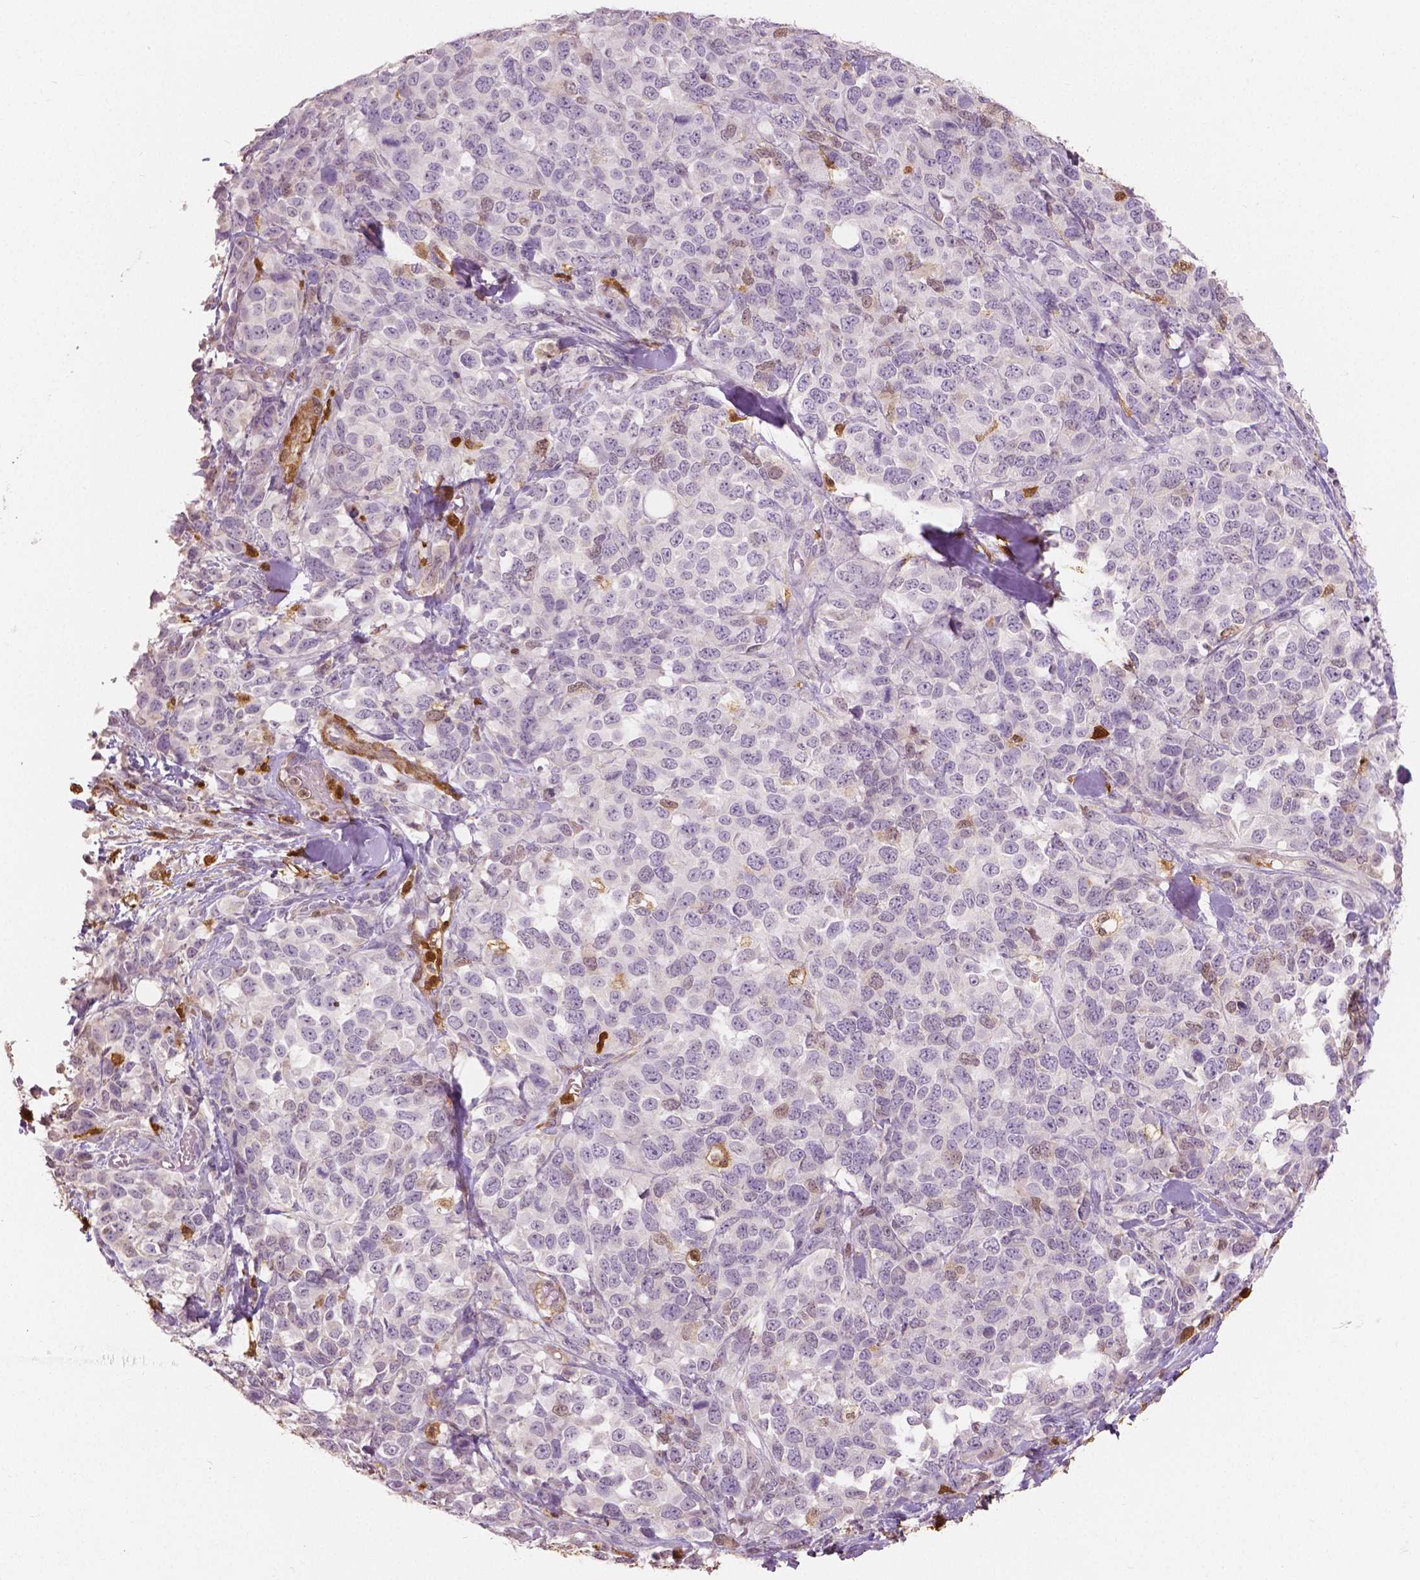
{"staining": {"intensity": "negative", "quantity": "none", "location": "none"}, "tissue": "melanoma", "cell_type": "Tumor cells", "image_type": "cancer", "snomed": [{"axis": "morphology", "description": "Malignant melanoma, Metastatic site"}, {"axis": "topography", "description": "Skin"}], "caption": "An immunohistochemistry (IHC) photomicrograph of malignant melanoma (metastatic site) is shown. There is no staining in tumor cells of malignant melanoma (metastatic site).", "gene": "S100A4", "patient": {"sex": "male", "age": 84}}